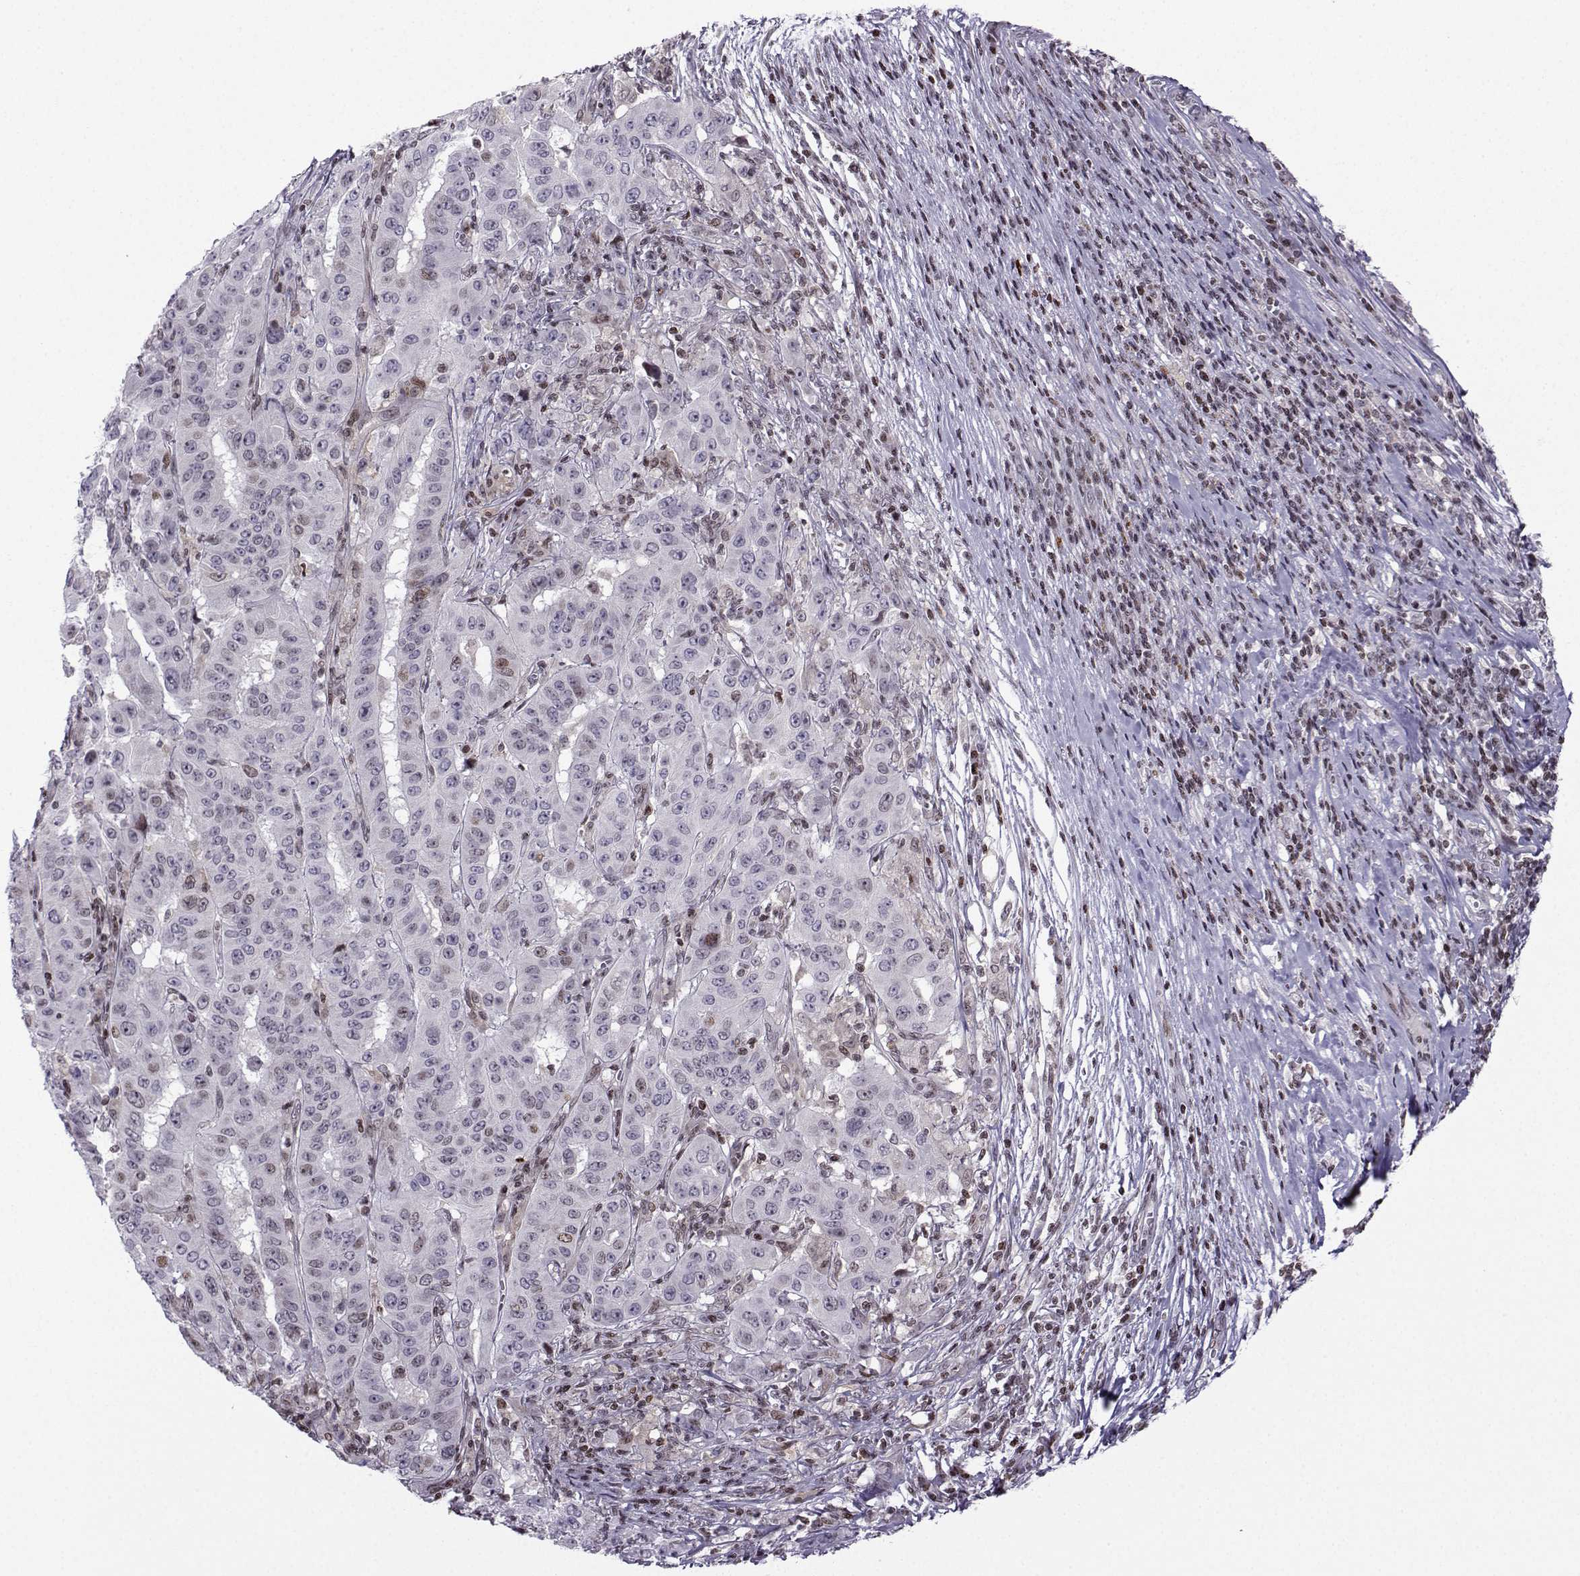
{"staining": {"intensity": "negative", "quantity": "none", "location": "none"}, "tissue": "pancreatic cancer", "cell_type": "Tumor cells", "image_type": "cancer", "snomed": [{"axis": "morphology", "description": "Adenocarcinoma, NOS"}, {"axis": "topography", "description": "Pancreas"}], "caption": "This is an immunohistochemistry (IHC) histopathology image of human pancreatic adenocarcinoma. There is no expression in tumor cells.", "gene": "ZNF19", "patient": {"sex": "male", "age": 63}}